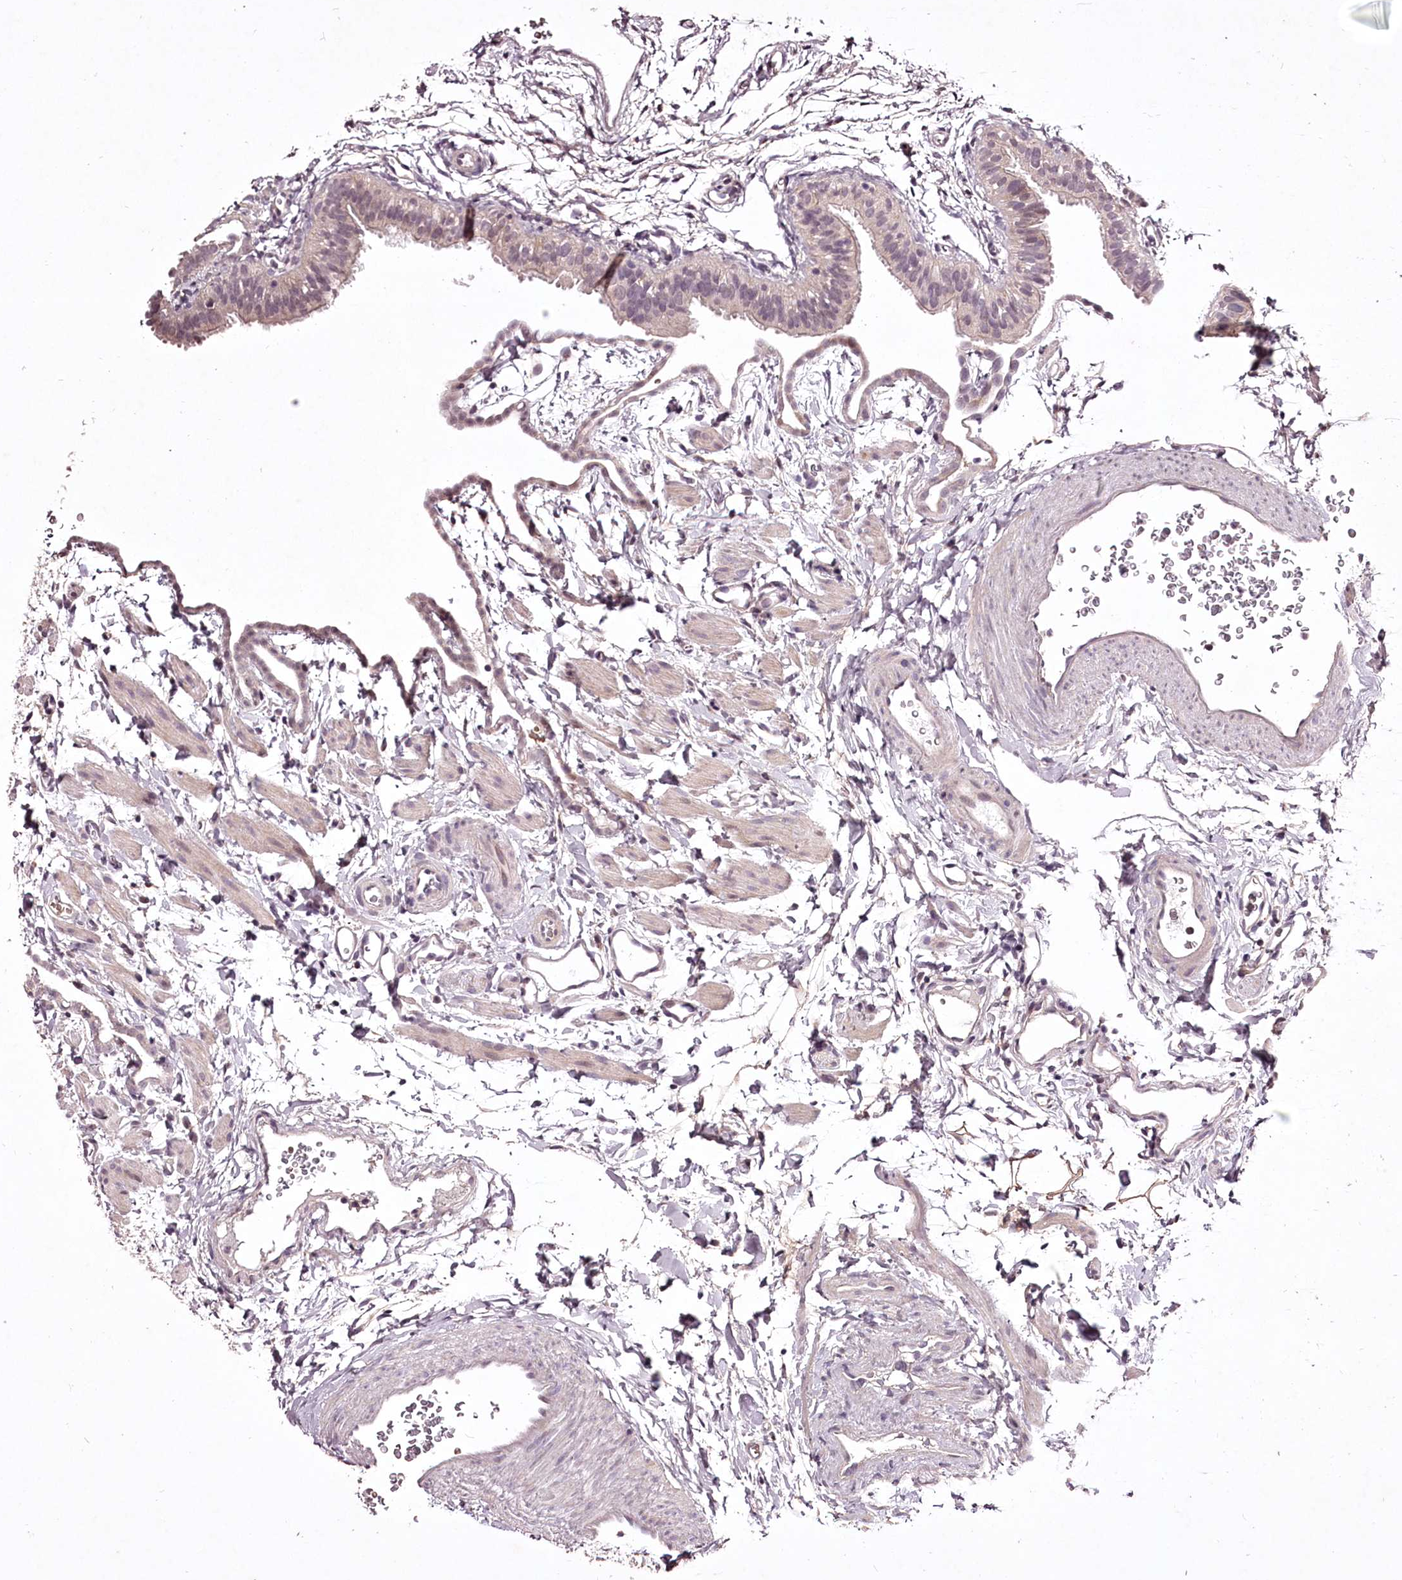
{"staining": {"intensity": "weak", "quantity": "<25%", "location": "nuclear"}, "tissue": "fallopian tube", "cell_type": "Glandular cells", "image_type": "normal", "snomed": [{"axis": "morphology", "description": "Normal tissue, NOS"}, {"axis": "topography", "description": "Fallopian tube"}], "caption": "Protein analysis of unremarkable fallopian tube reveals no significant positivity in glandular cells. (DAB immunohistochemistry (IHC), high magnification).", "gene": "ADRA1D", "patient": {"sex": "female", "age": 35}}